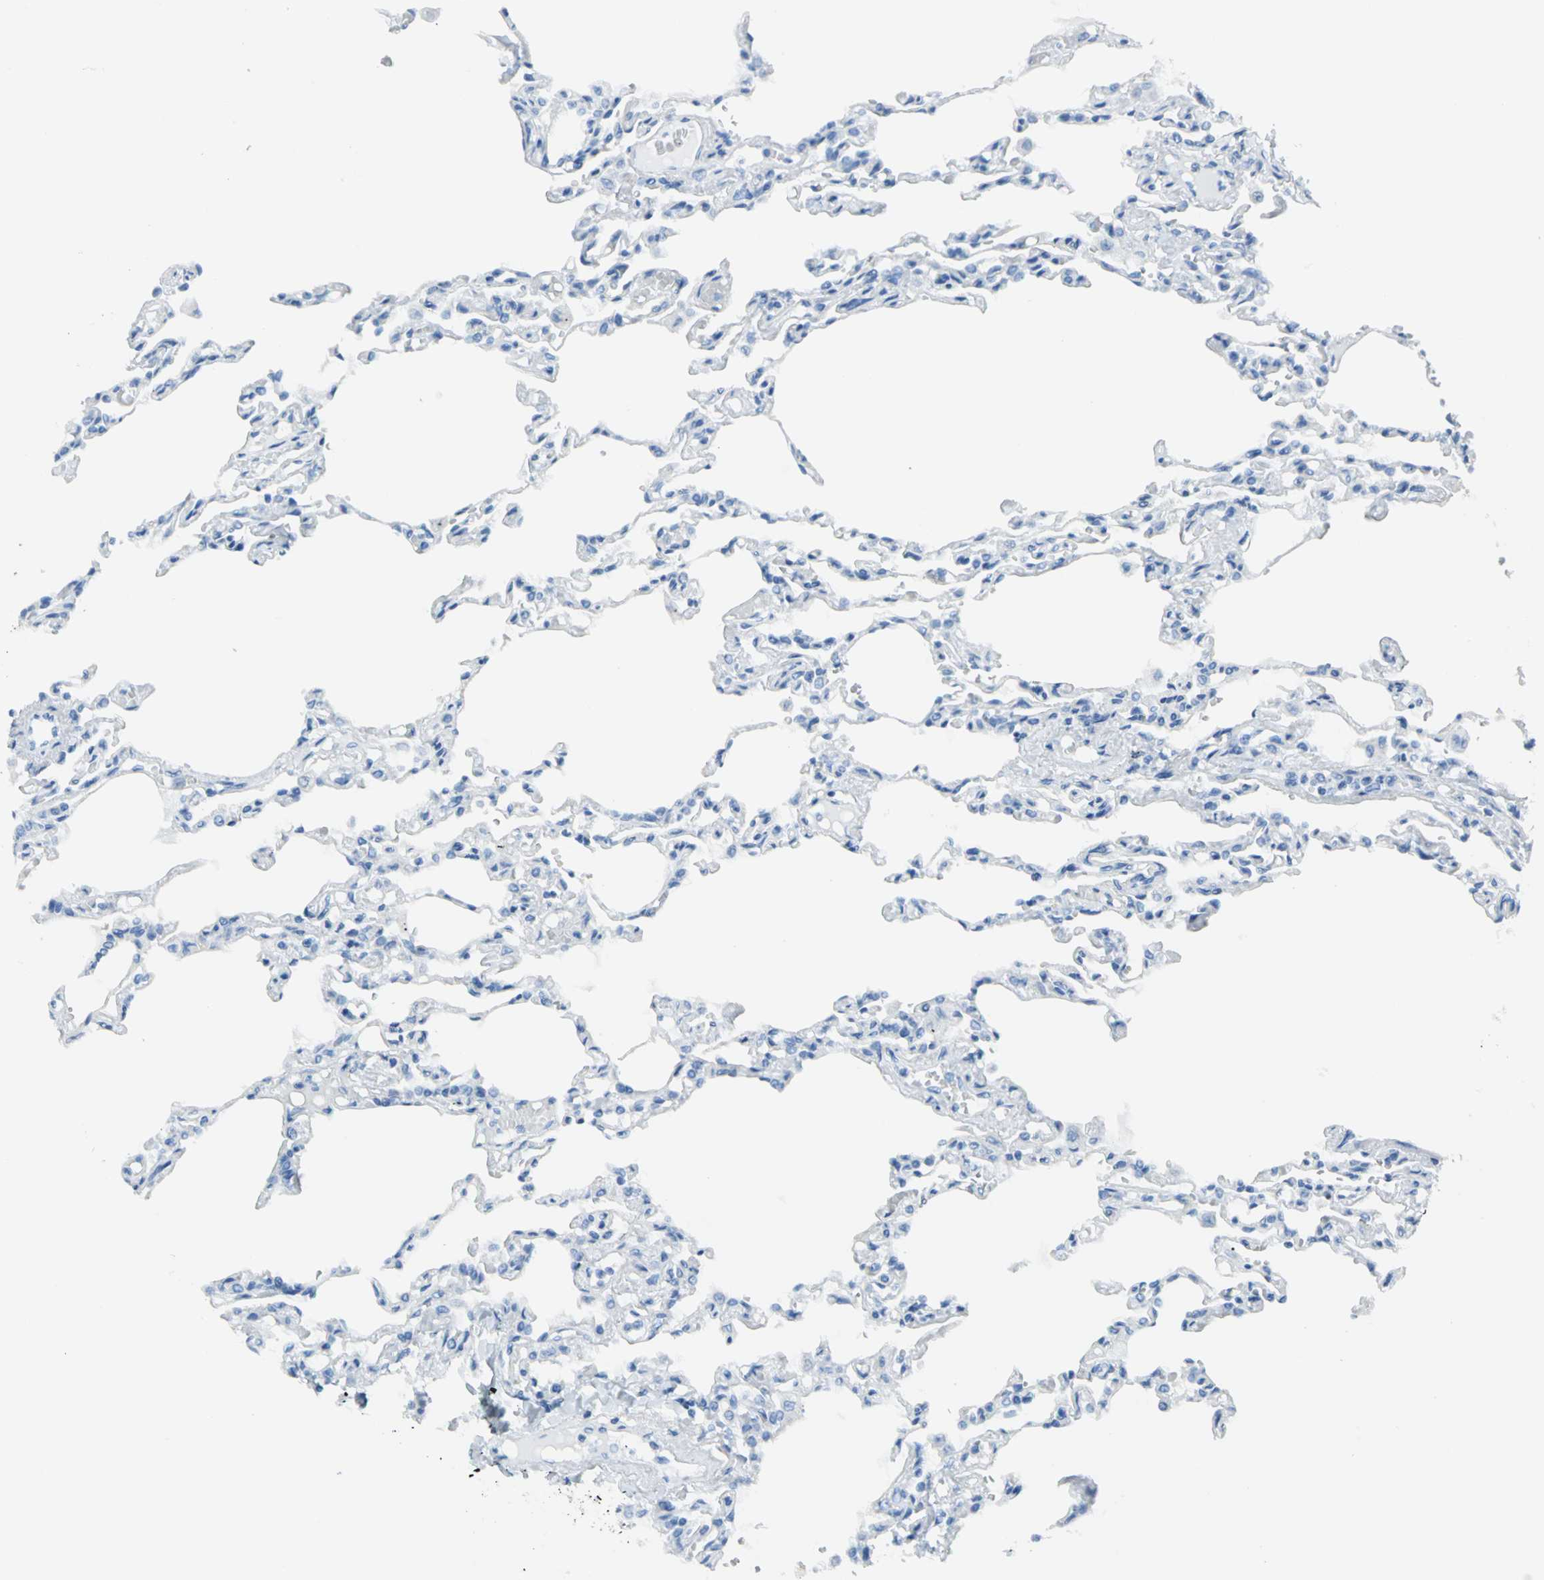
{"staining": {"intensity": "negative", "quantity": "none", "location": "none"}, "tissue": "lung", "cell_type": "Alveolar cells", "image_type": "normal", "snomed": [{"axis": "morphology", "description": "Normal tissue, NOS"}, {"axis": "topography", "description": "Lung"}], "caption": "Image shows no significant protein positivity in alveolar cells of unremarkable lung.", "gene": "MCM3", "patient": {"sex": "male", "age": 21}}